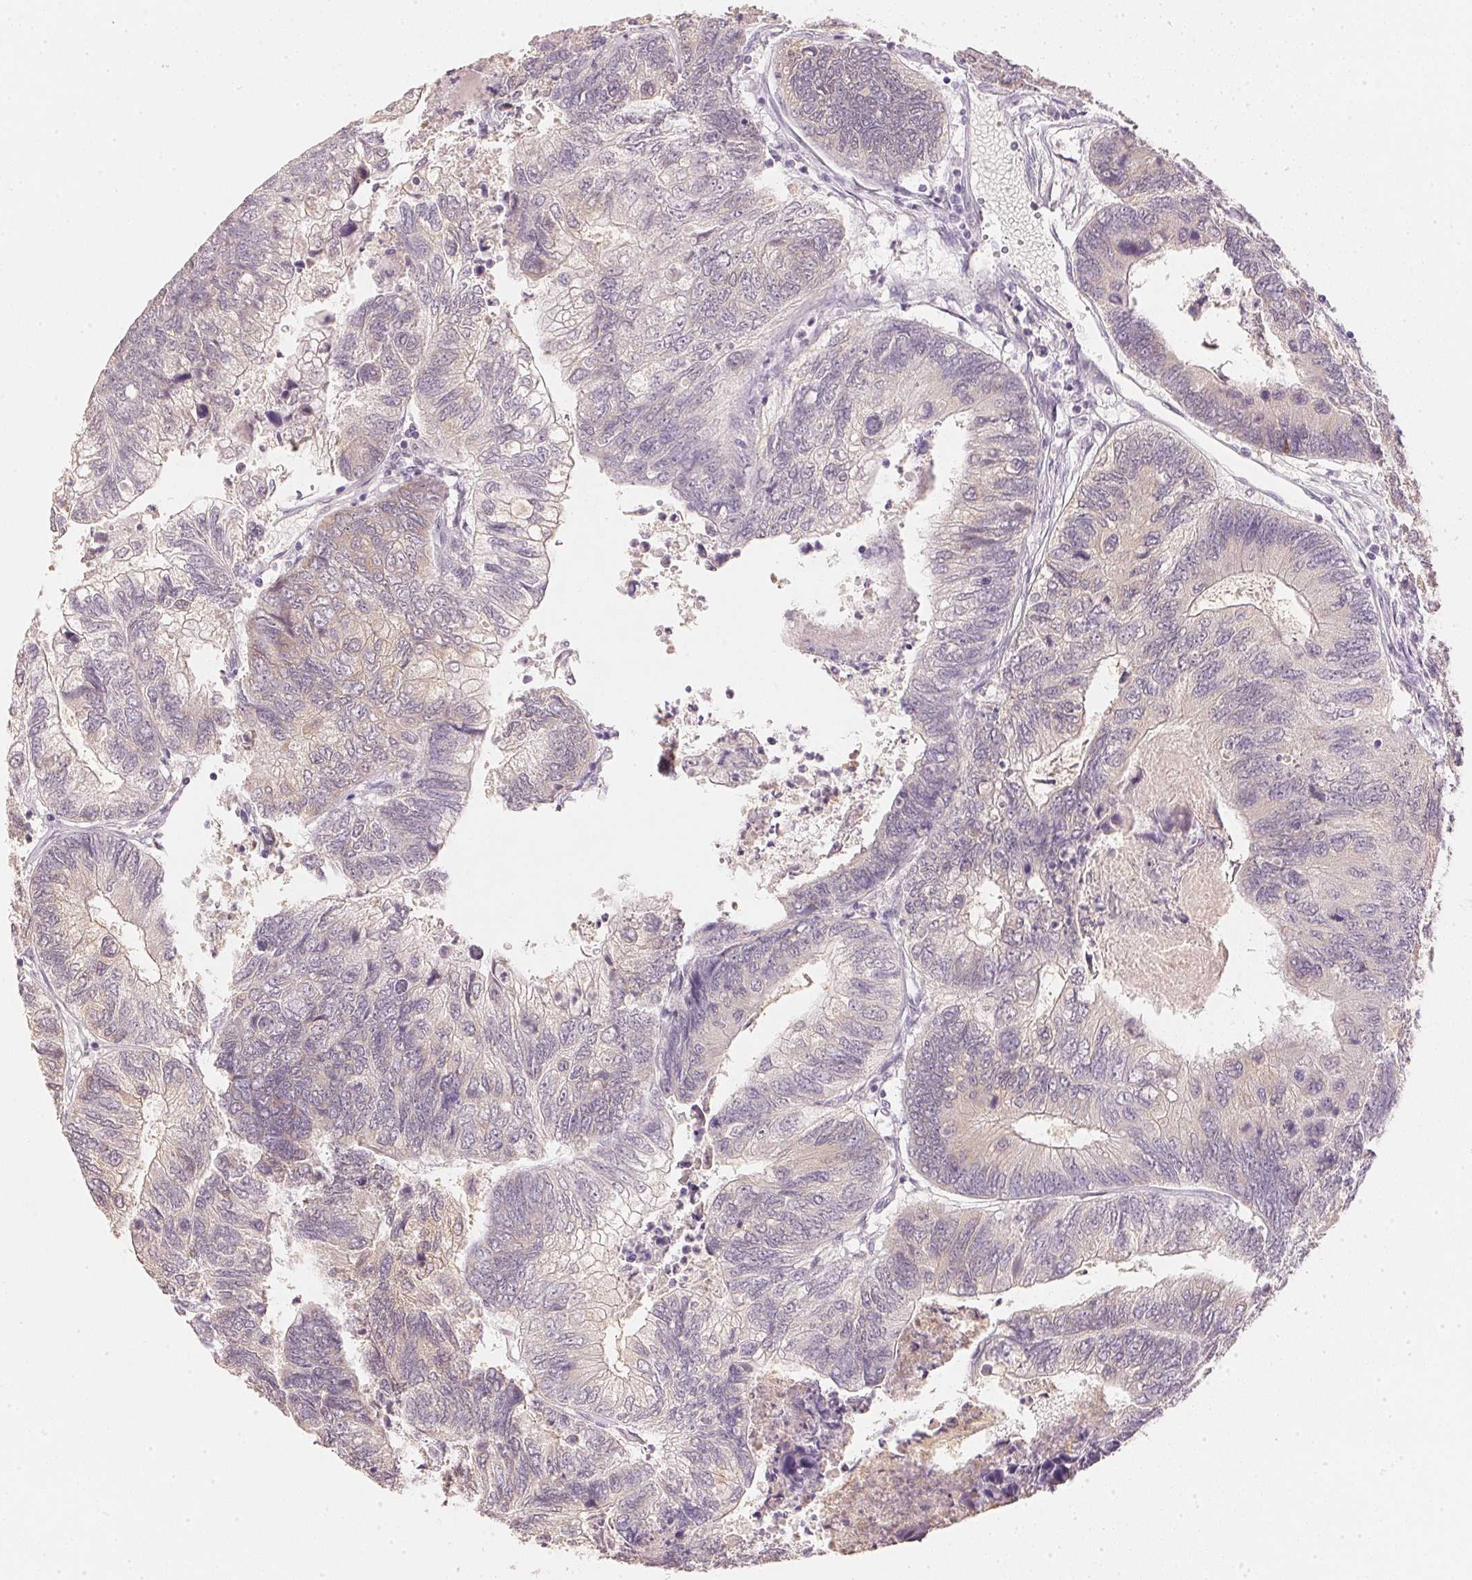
{"staining": {"intensity": "weak", "quantity": "<25%", "location": "cytoplasmic/membranous"}, "tissue": "colorectal cancer", "cell_type": "Tumor cells", "image_type": "cancer", "snomed": [{"axis": "morphology", "description": "Adenocarcinoma, NOS"}, {"axis": "topography", "description": "Colon"}], "caption": "DAB (3,3'-diaminobenzidine) immunohistochemical staining of colorectal adenocarcinoma displays no significant positivity in tumor cells.", "gene": "DHCR24", "patient": {"sex": "female", "age": 67}}